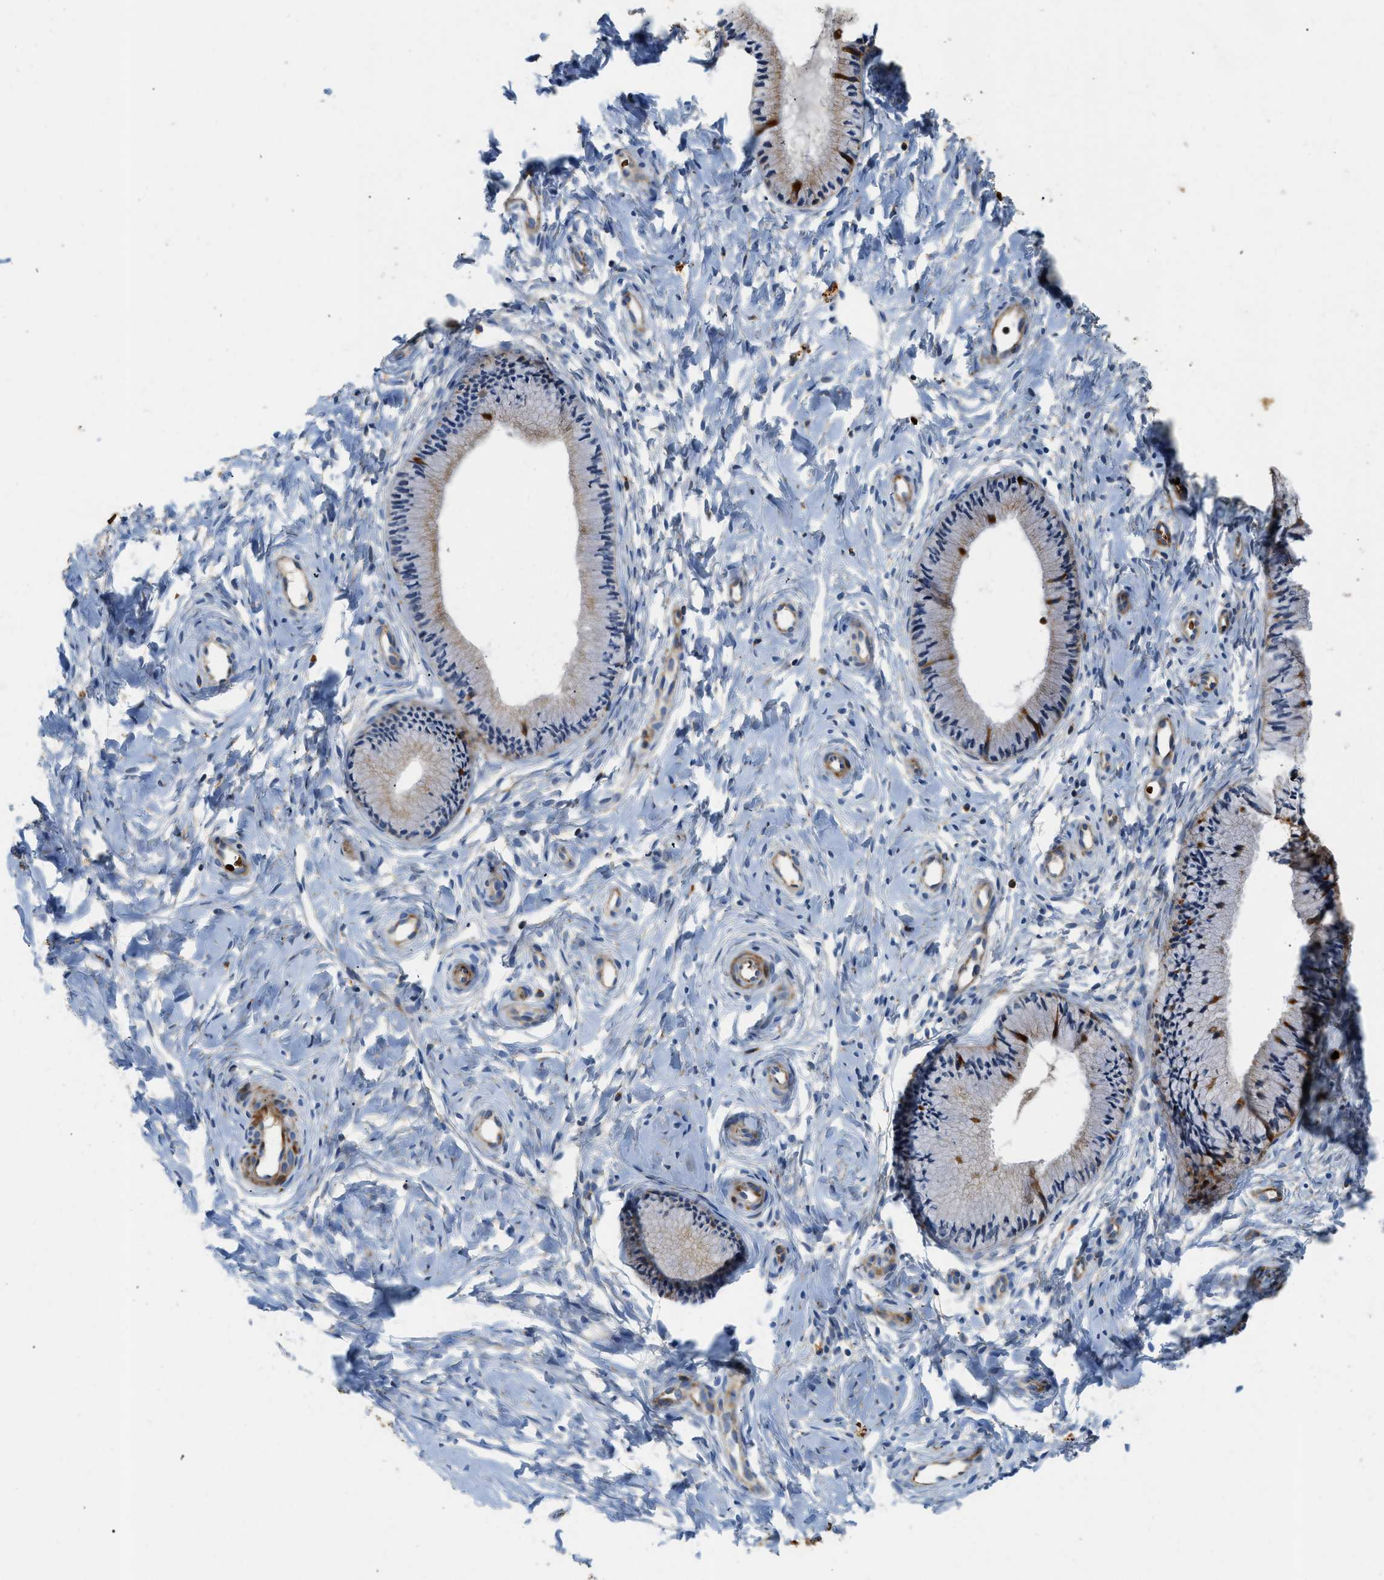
{"staining": {"intensity": "moderate", "quantity": "25%-75%", "location": "cytoplasmic/membranous"}, "tissue": "cervix", "cell_type": "Glandular cells", "image_type": "normal", "snomed": [{"axis": "morphology", "description": "Normal tissue, NOS"}, {"axis": "topography", "description": "Cervix"}], "caption": "Immunohistochemistry (DAB (3,3'-diaminobenzidine)) staining of benign human cervix reveals moderate cytoplasmic/membranous protein positivity in about 25%-75% of glandular cells. The staining was performed using DAB (3,3'-diaminobenzidine) to visualize the protein expression in brown, while the nuclei were stained in blue with hematoxylin (Magnification: 20x).", "gene": "ZNF831", "patient": {"sex": "female", "age": 39}}